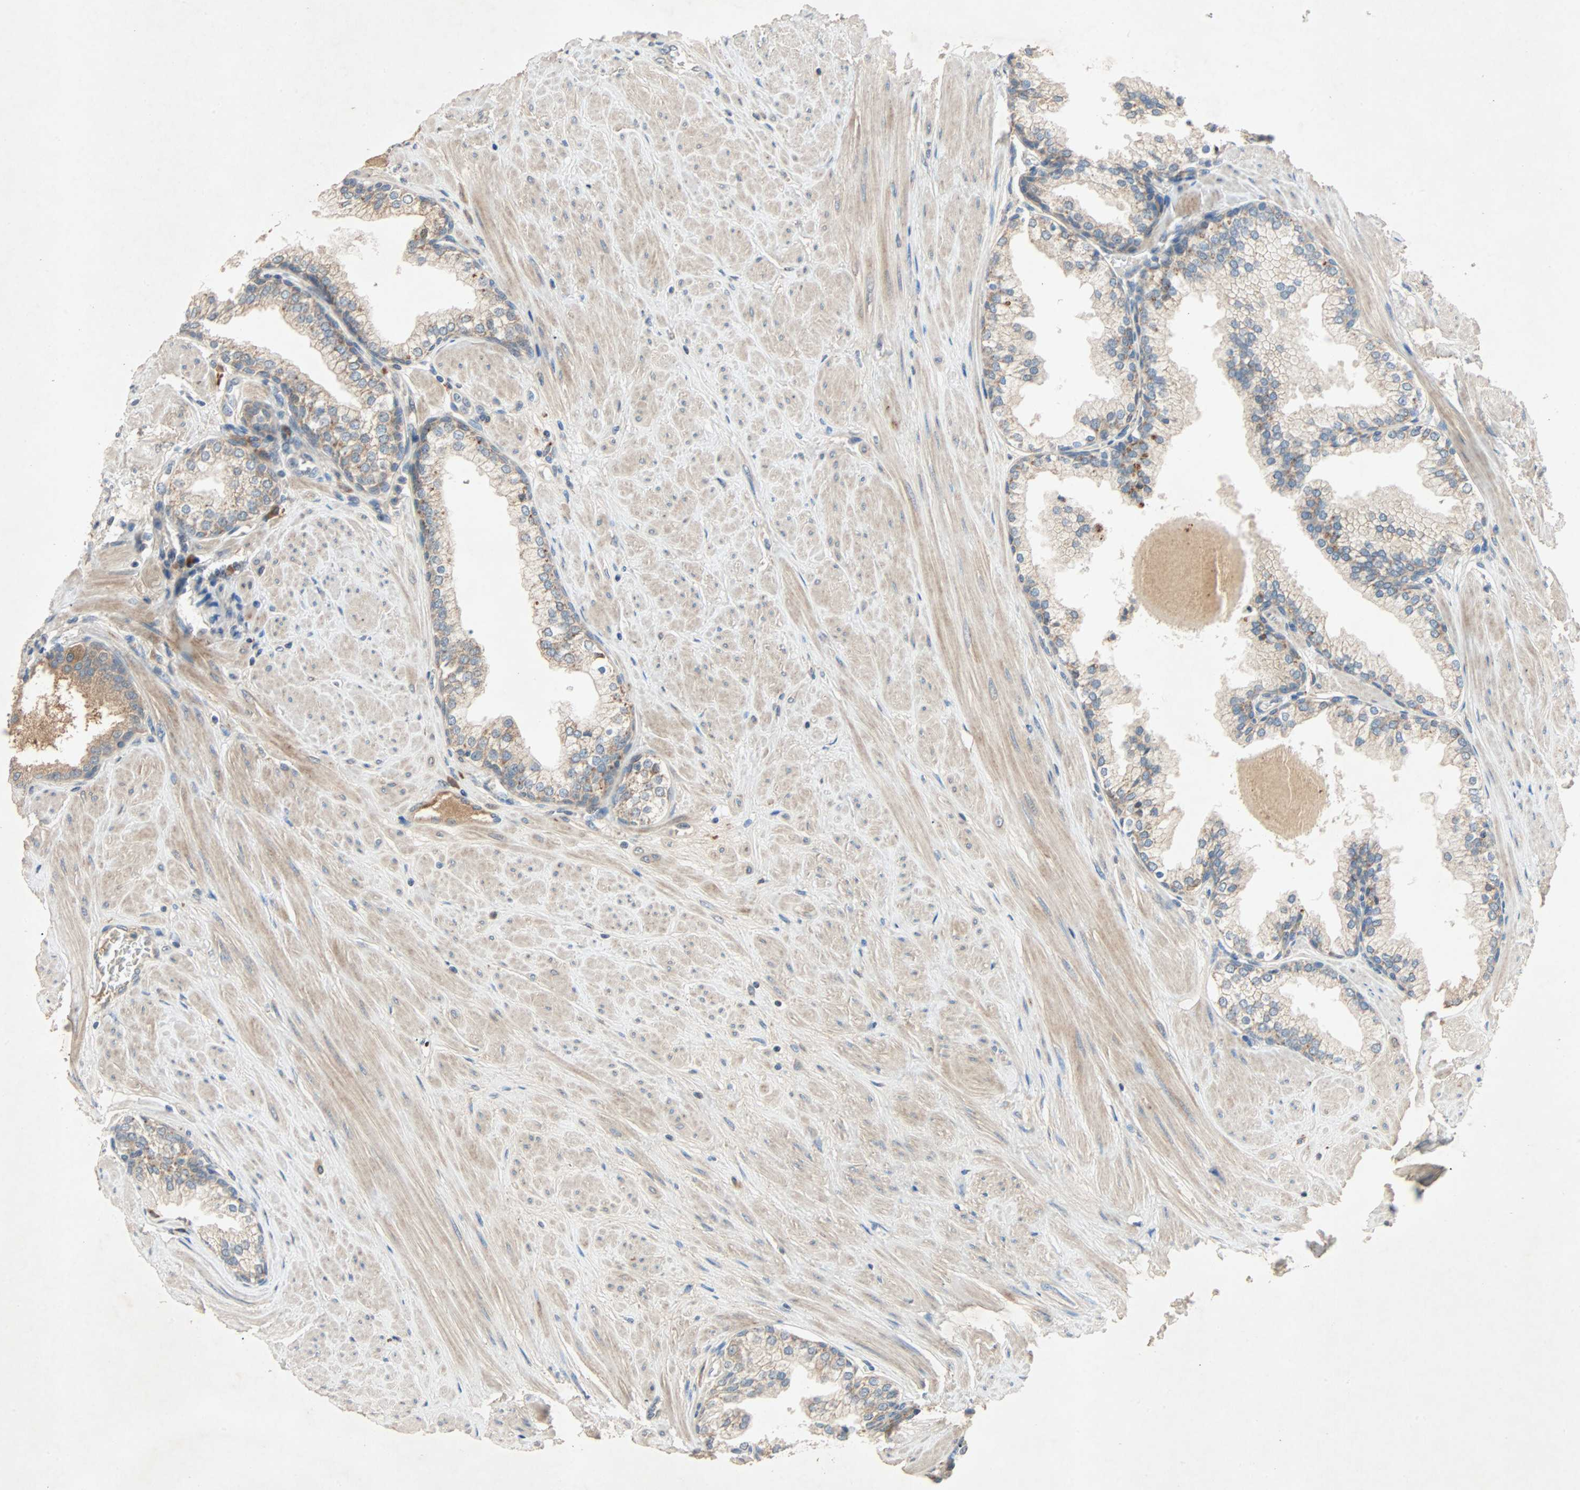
{"staining": {"intensity": "weak", "quantity": ">75%", "location": "cytoplasmic/membranous"}, "tissue": "prostate", "cell_type": "Glandular cells", "image_type": "normal", "snomed": [{"axis": "morphology", "description": "Normal tissue, NOS"}, {"axis": "topography", "description": "Prostate"}], "caption": "Brown immunohistochemical staining in unremarkable prostate demonstrates weak cytoplasmic/membranous expression in about >75% of glandular cells.", "gene": "XYLT1", "patient": {"sex": "male", "age": 51}}